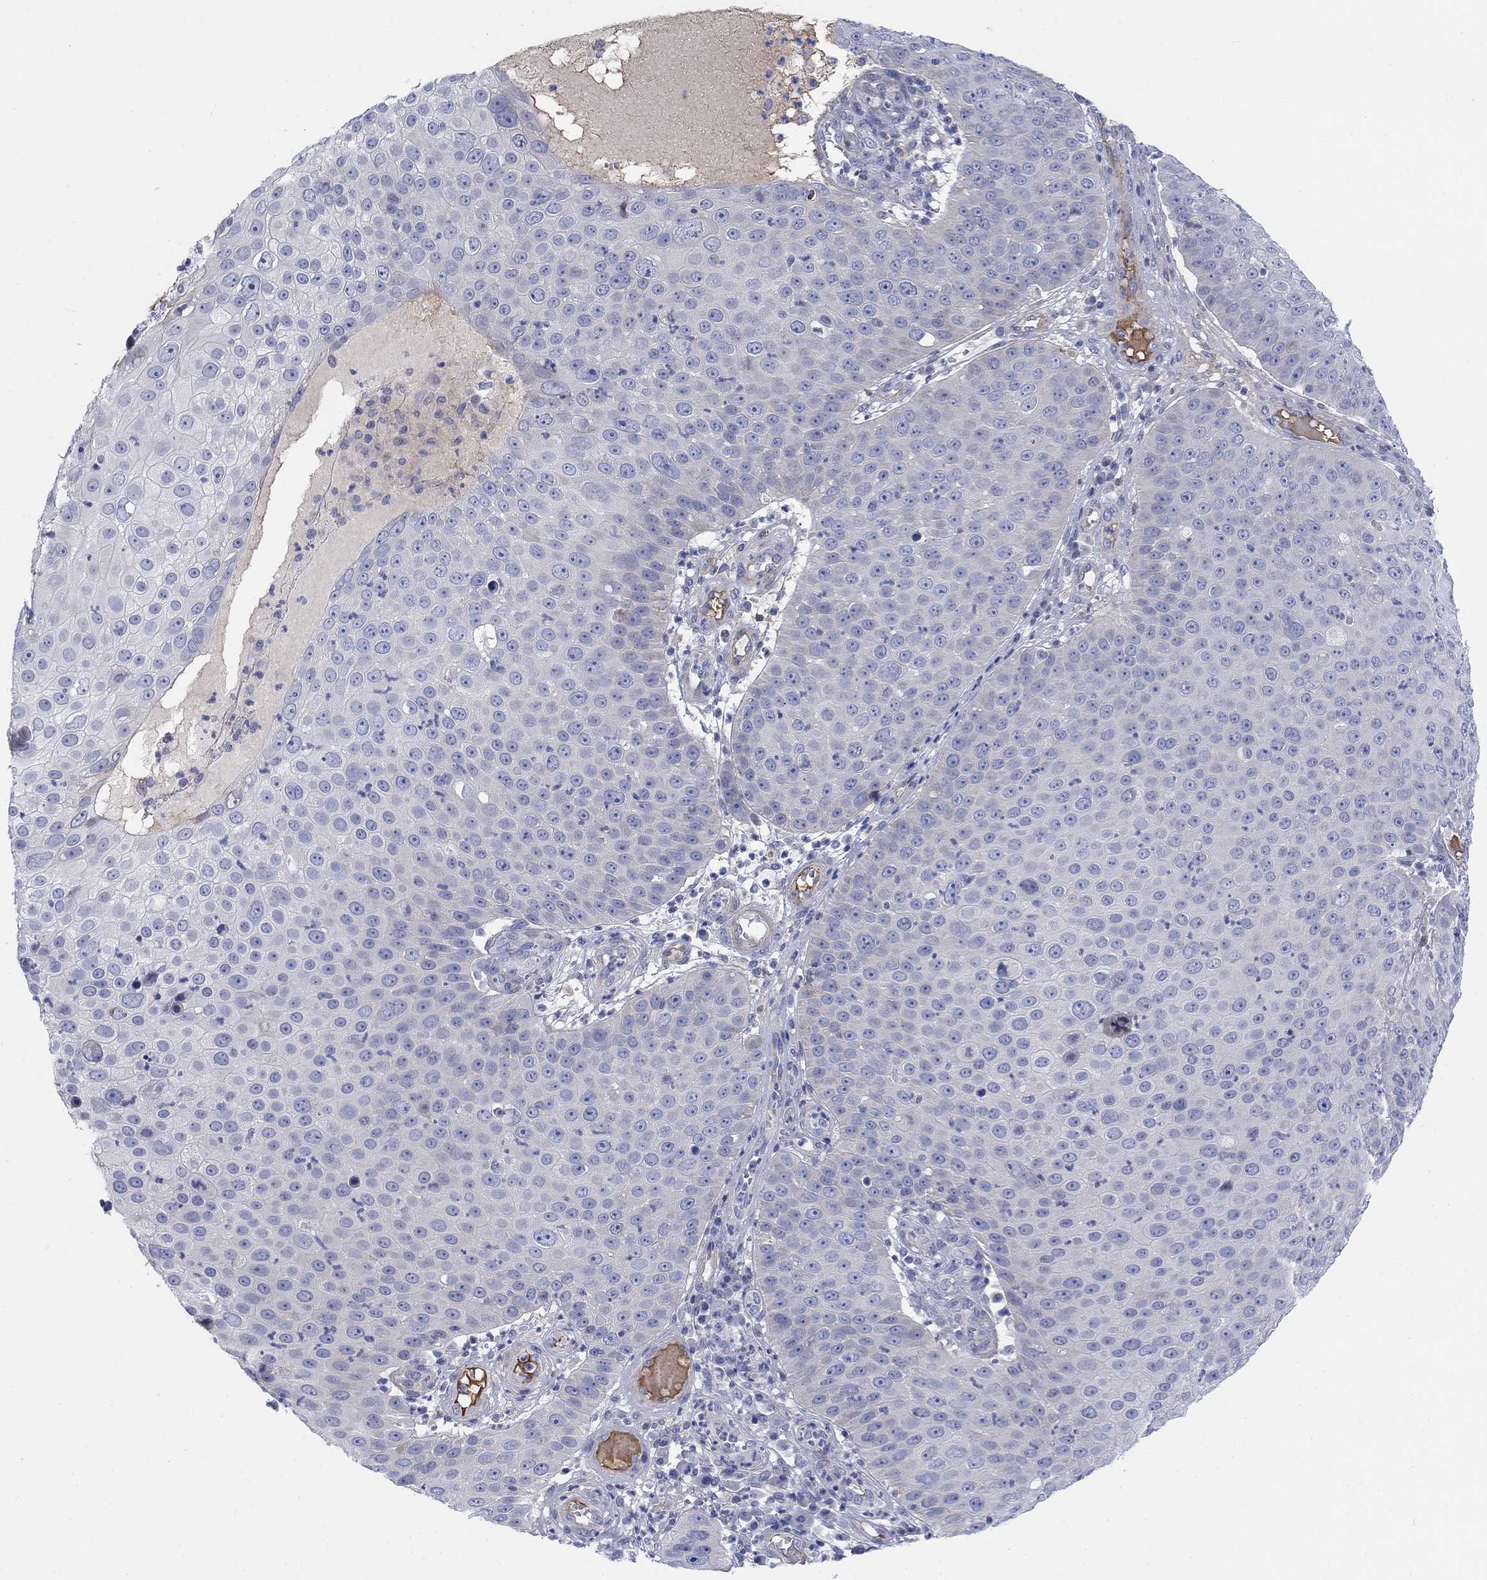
{"staining": {"intensity": "negative", "quantity": "none", "location": "none"}, "tissue": "skin cancer", "cell_type": "Tumor cells", "image_type": "cancer", "snomed": [{"axis": "morphology", "description": "Squamous cell carcinoma, NOS"}, {"axis": "topography", "description": "Skin"}], "caption": "An image of human skin squamous cell carcinoma is negative for staining in tumor cells.", "gene": "HEATR4", "patient": {"sex": "male", "age": 71}}